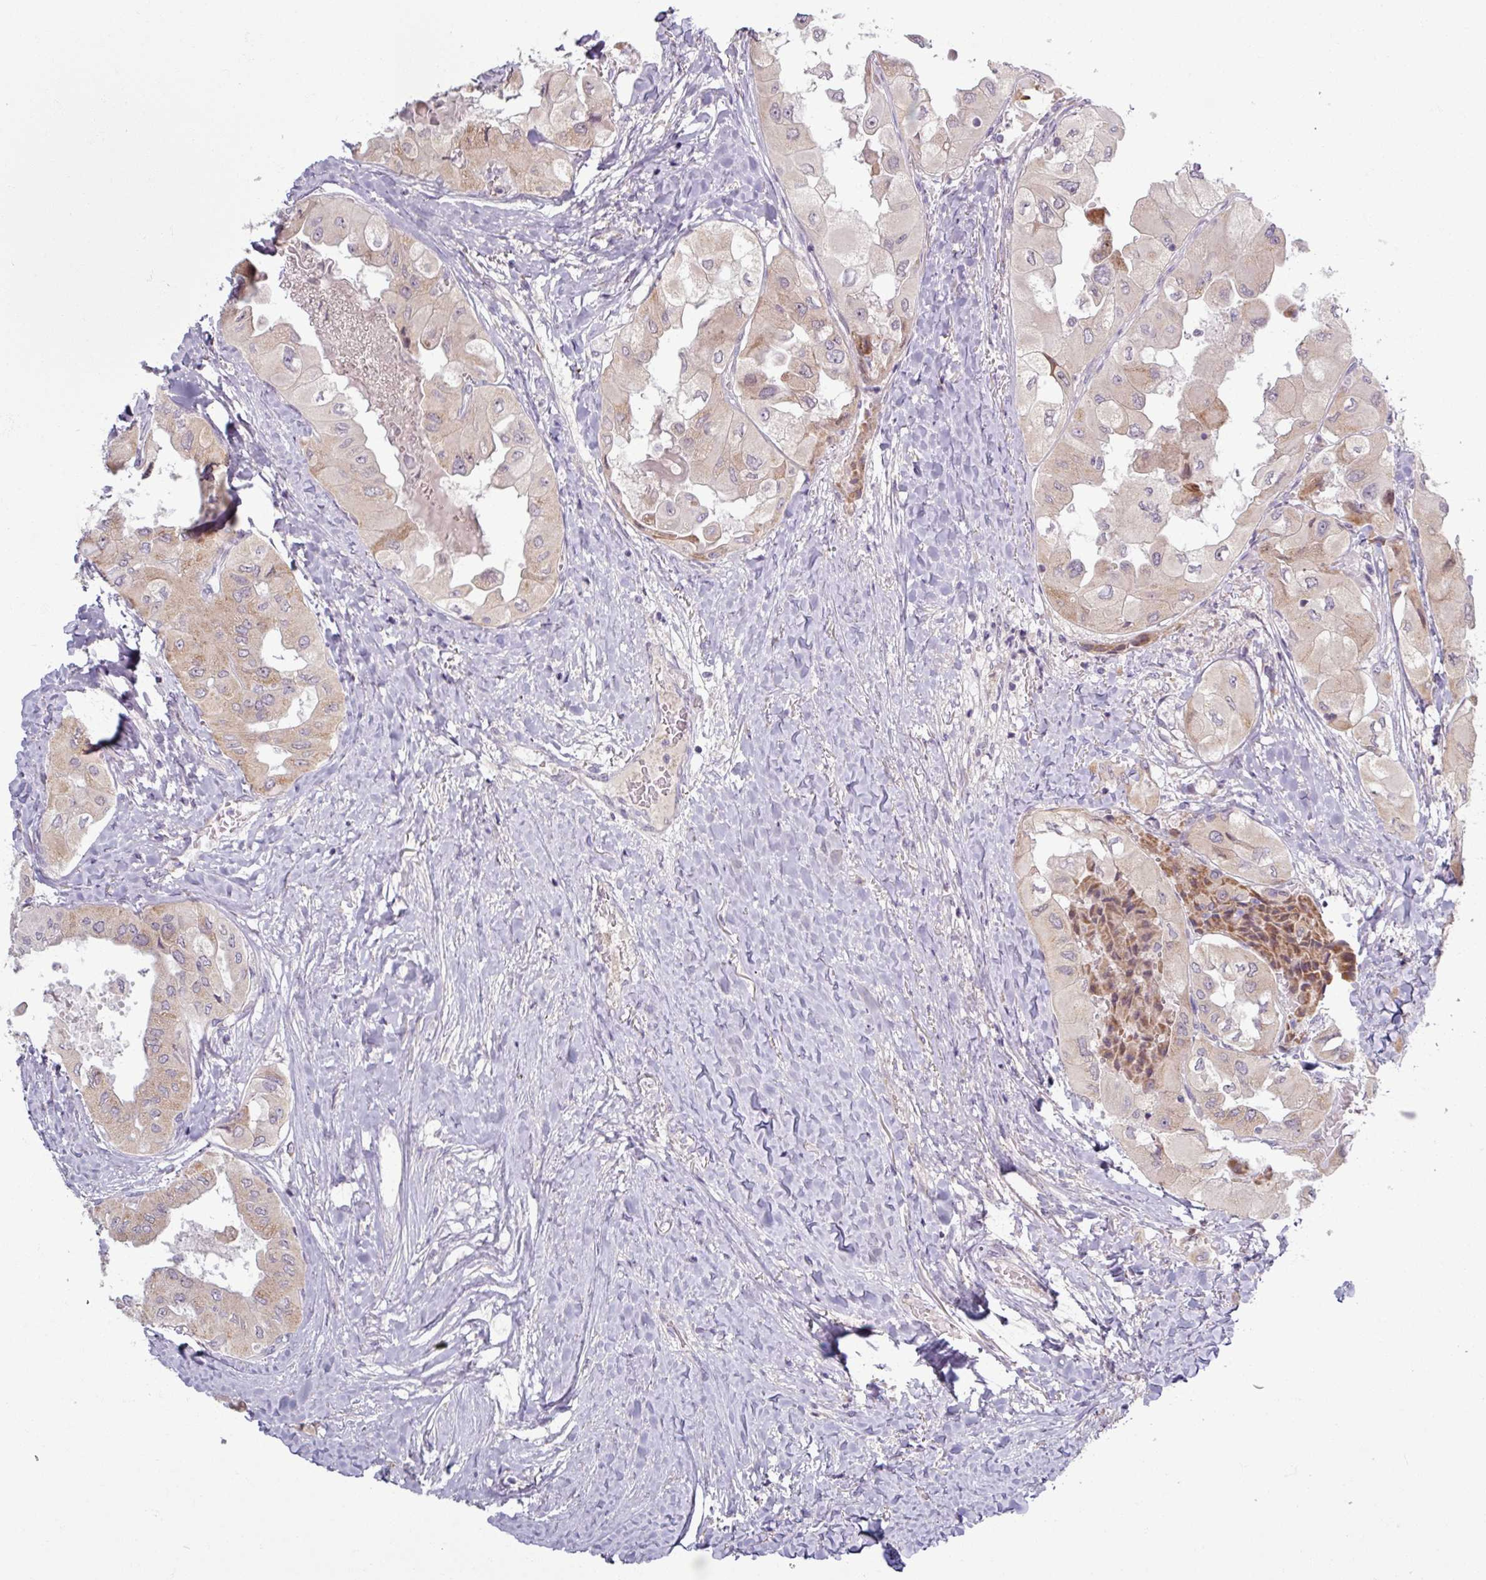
{"staining": {"intensity": "weak", "quantity": "25%-75%", "location": "cytoplasmic/membranous"}, "tissue": "thyroid cancer", "cell_type": "Tumor cells", "image_type": "cancer", "snomed": [{"axis": "morphology", "description": "Normal tissue, NOS"}, {"axis": "morphology", "description": "Papillary adenocarcinoma, NOS"}, {"axis": "topography", "description": "Thyroid gland"}], "caption": "Immunohistochemical staining of human thyroid papillary adenocarcinoma shows low levels of weak cytoplasmic/membranous staining in approximately 25%-75% of tumor cells. (DAB = brown stain, brightfield microscopy at high magnification).", "gene": "OGFOD3", "patient": {"sex": "female", "age": 59}}